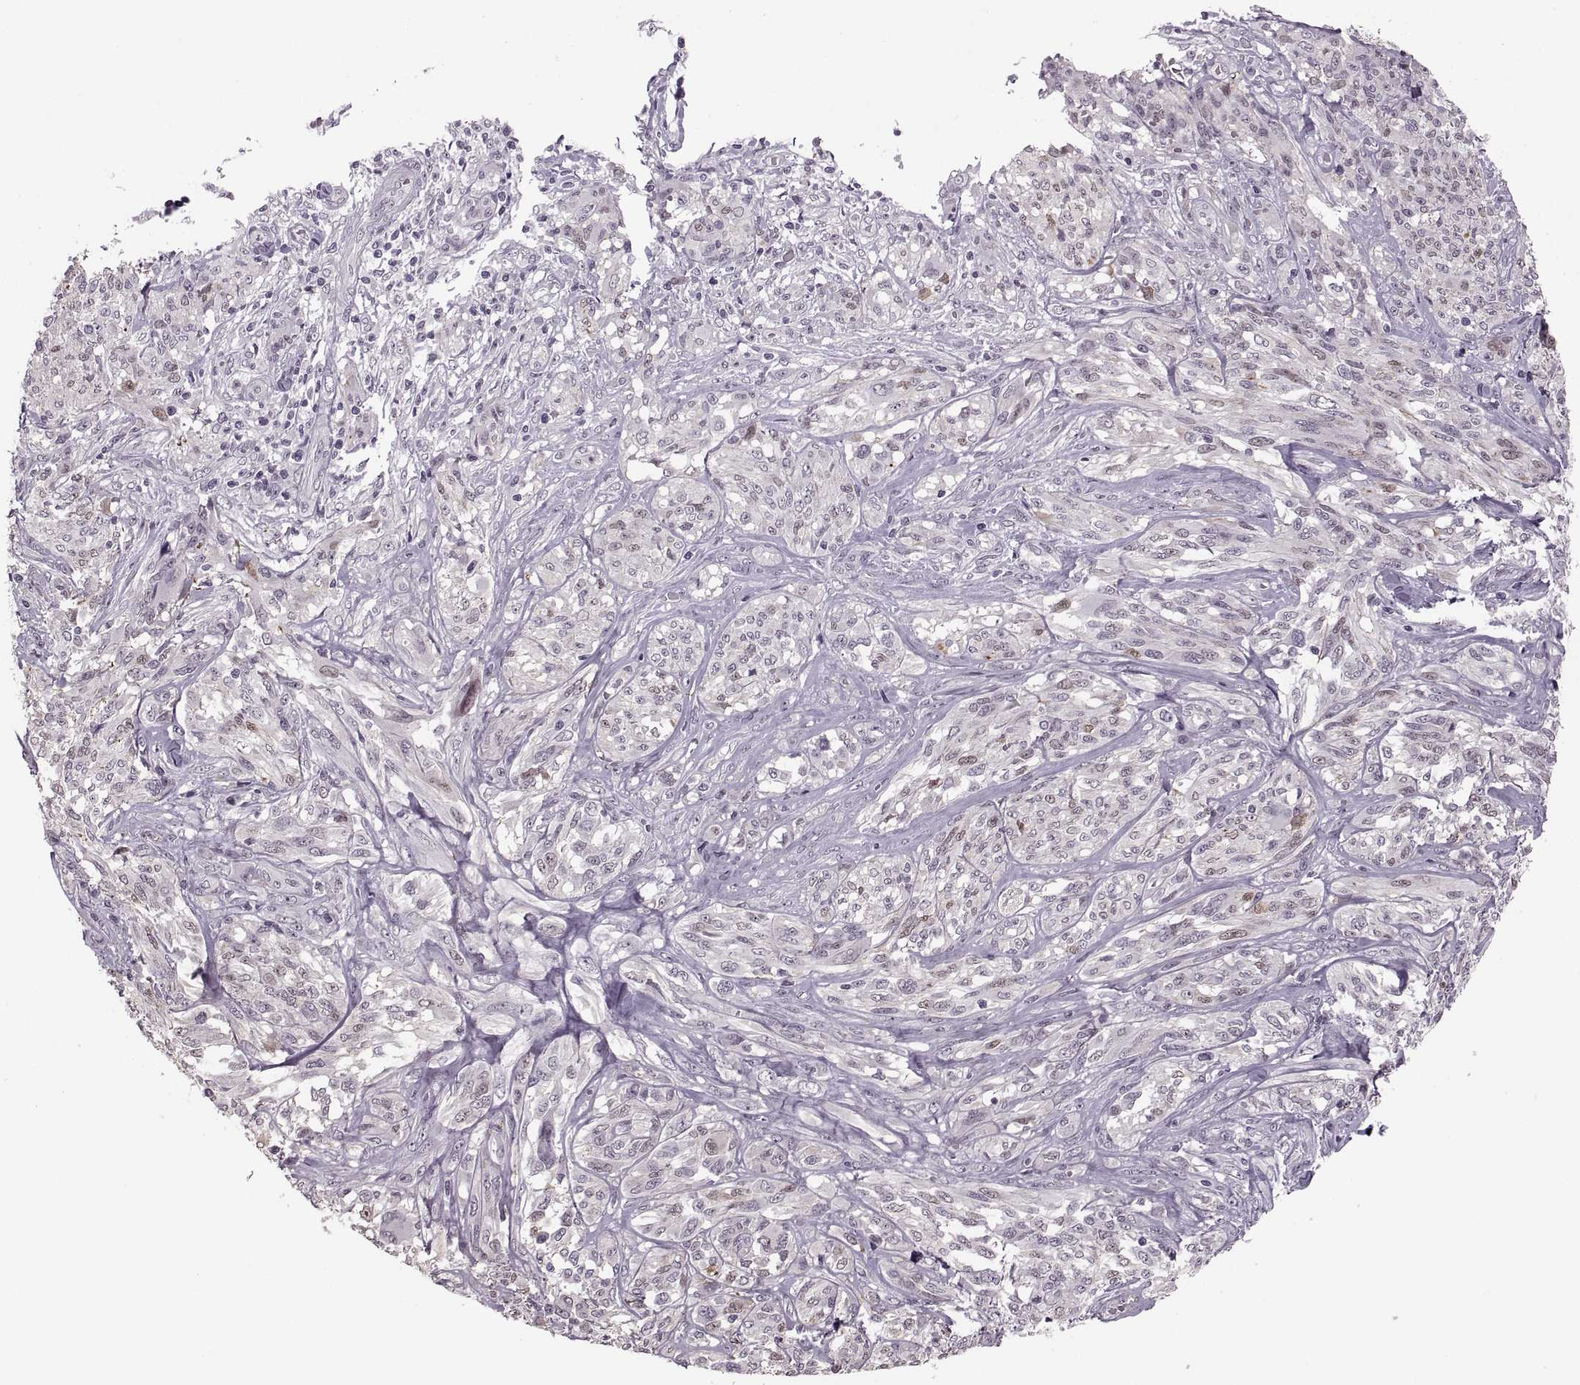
{"staining": {"intensity": "negative", "quantity": "none", "location": "none"}, "tissue": "melanoma", "cell_type": "Tumor cells", "image_type": "cancer", "snomed": [{"axis": "morphology", "description": "Malignant melanoma, NOS"}, {"axis": "topography", "description": "Skin"}], "caption": "This is an IHC image of human melanoma. There is no positivity in tumor cells.", "gene": "PAGE5", "patient": {"sex": "female", "age": 91}}